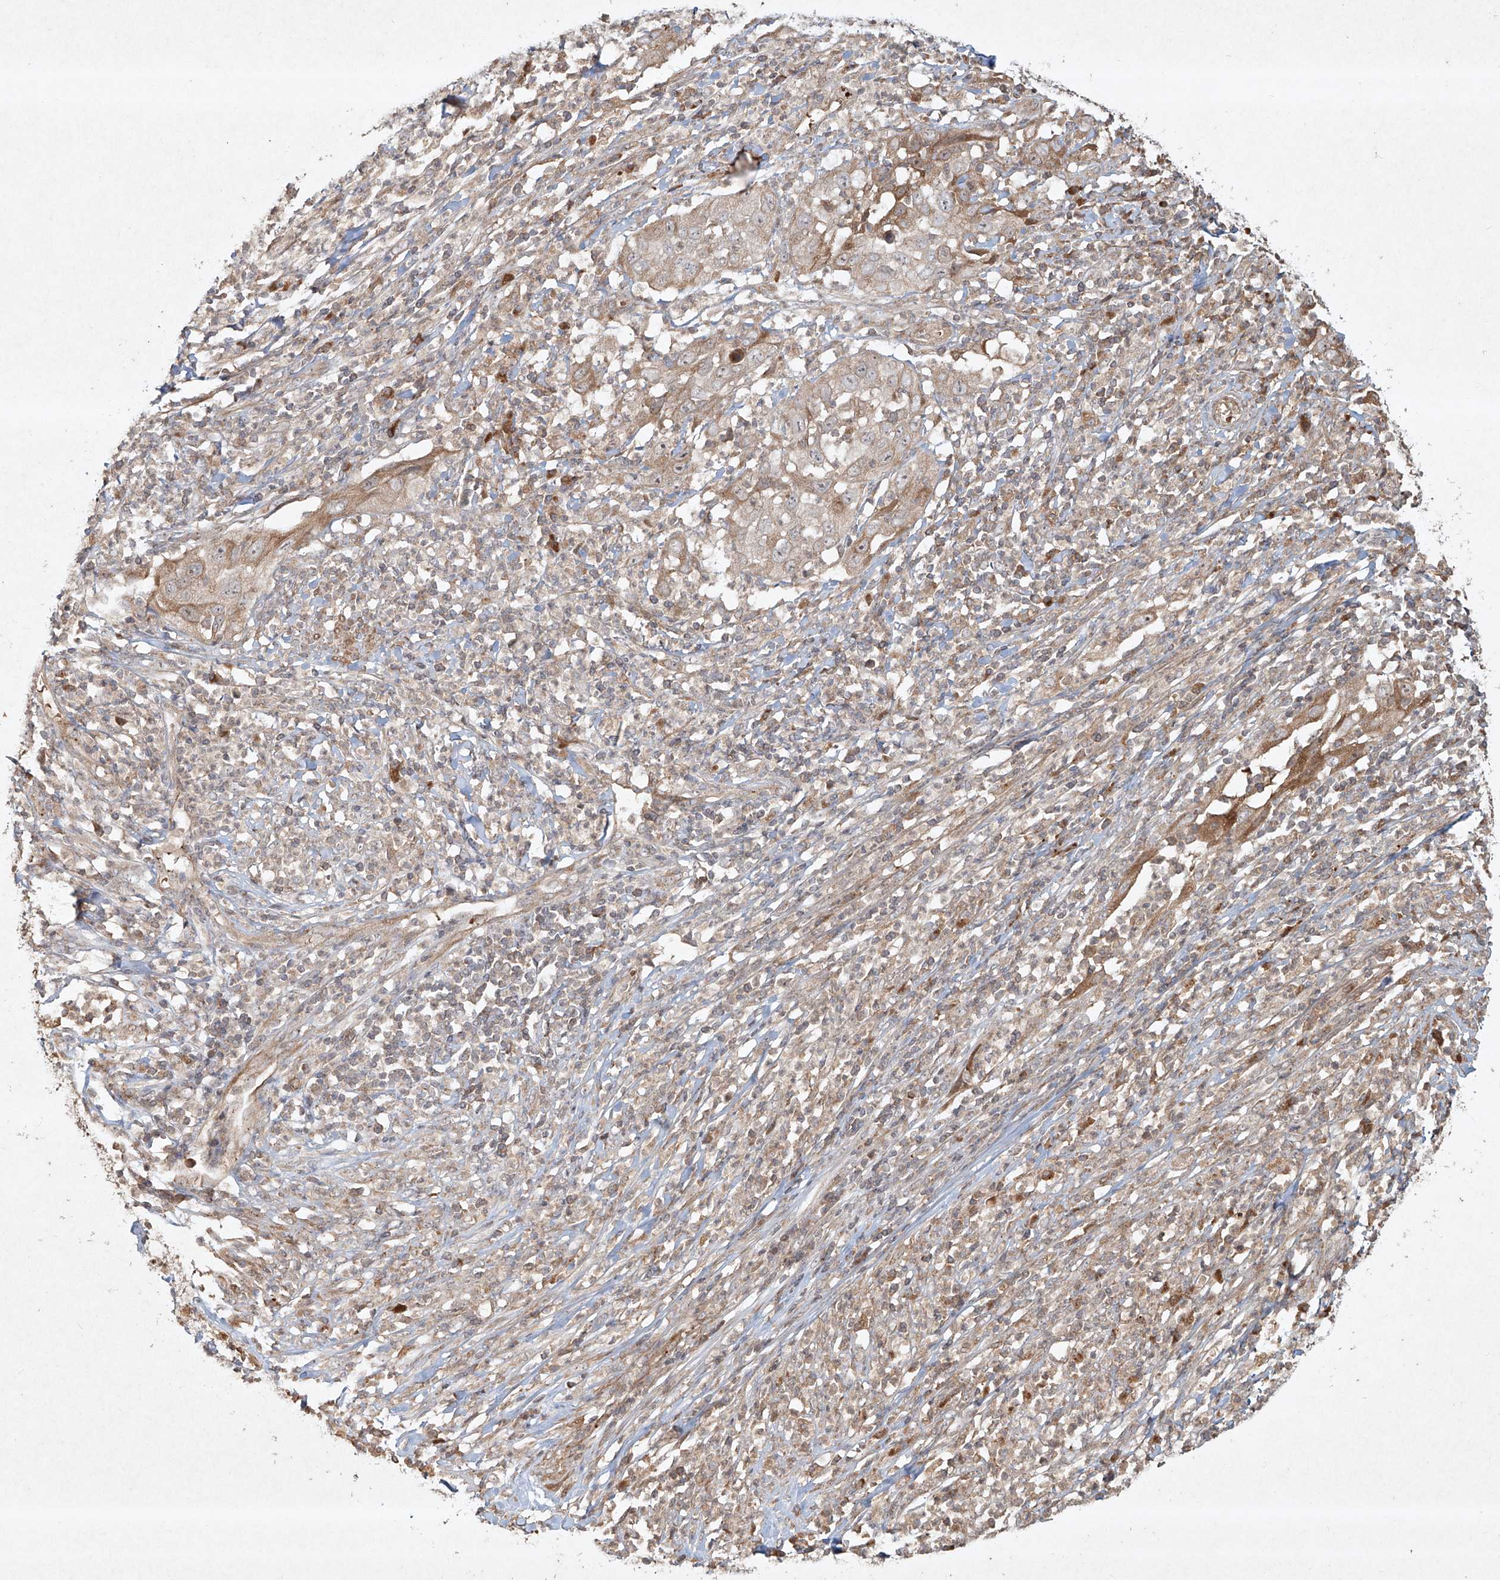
{"staining": {"intensity": "weak", "quantity": "25%-75%", "location": "cytoplasmic/membranous,nuclear"}, "tissue": "cervical cancer", "cell_type": "Tumor cells", "image_type": "cancer", "snomed": [{"axis": "morphology", "description": "Squamous cell carcinoma, NOS"}, {"axis": "topography", "description": "Cervix"}], "caption": "Protein positivity by immunohistochemistry (IHC) displays weak cytoplasmic/membranous and nuclear expression in about 25%-75% of tumor cells in squamous cell carcinoma (cervical).", "gene": "CYYR1", "patient": {"sex": "female", "age": 32}}